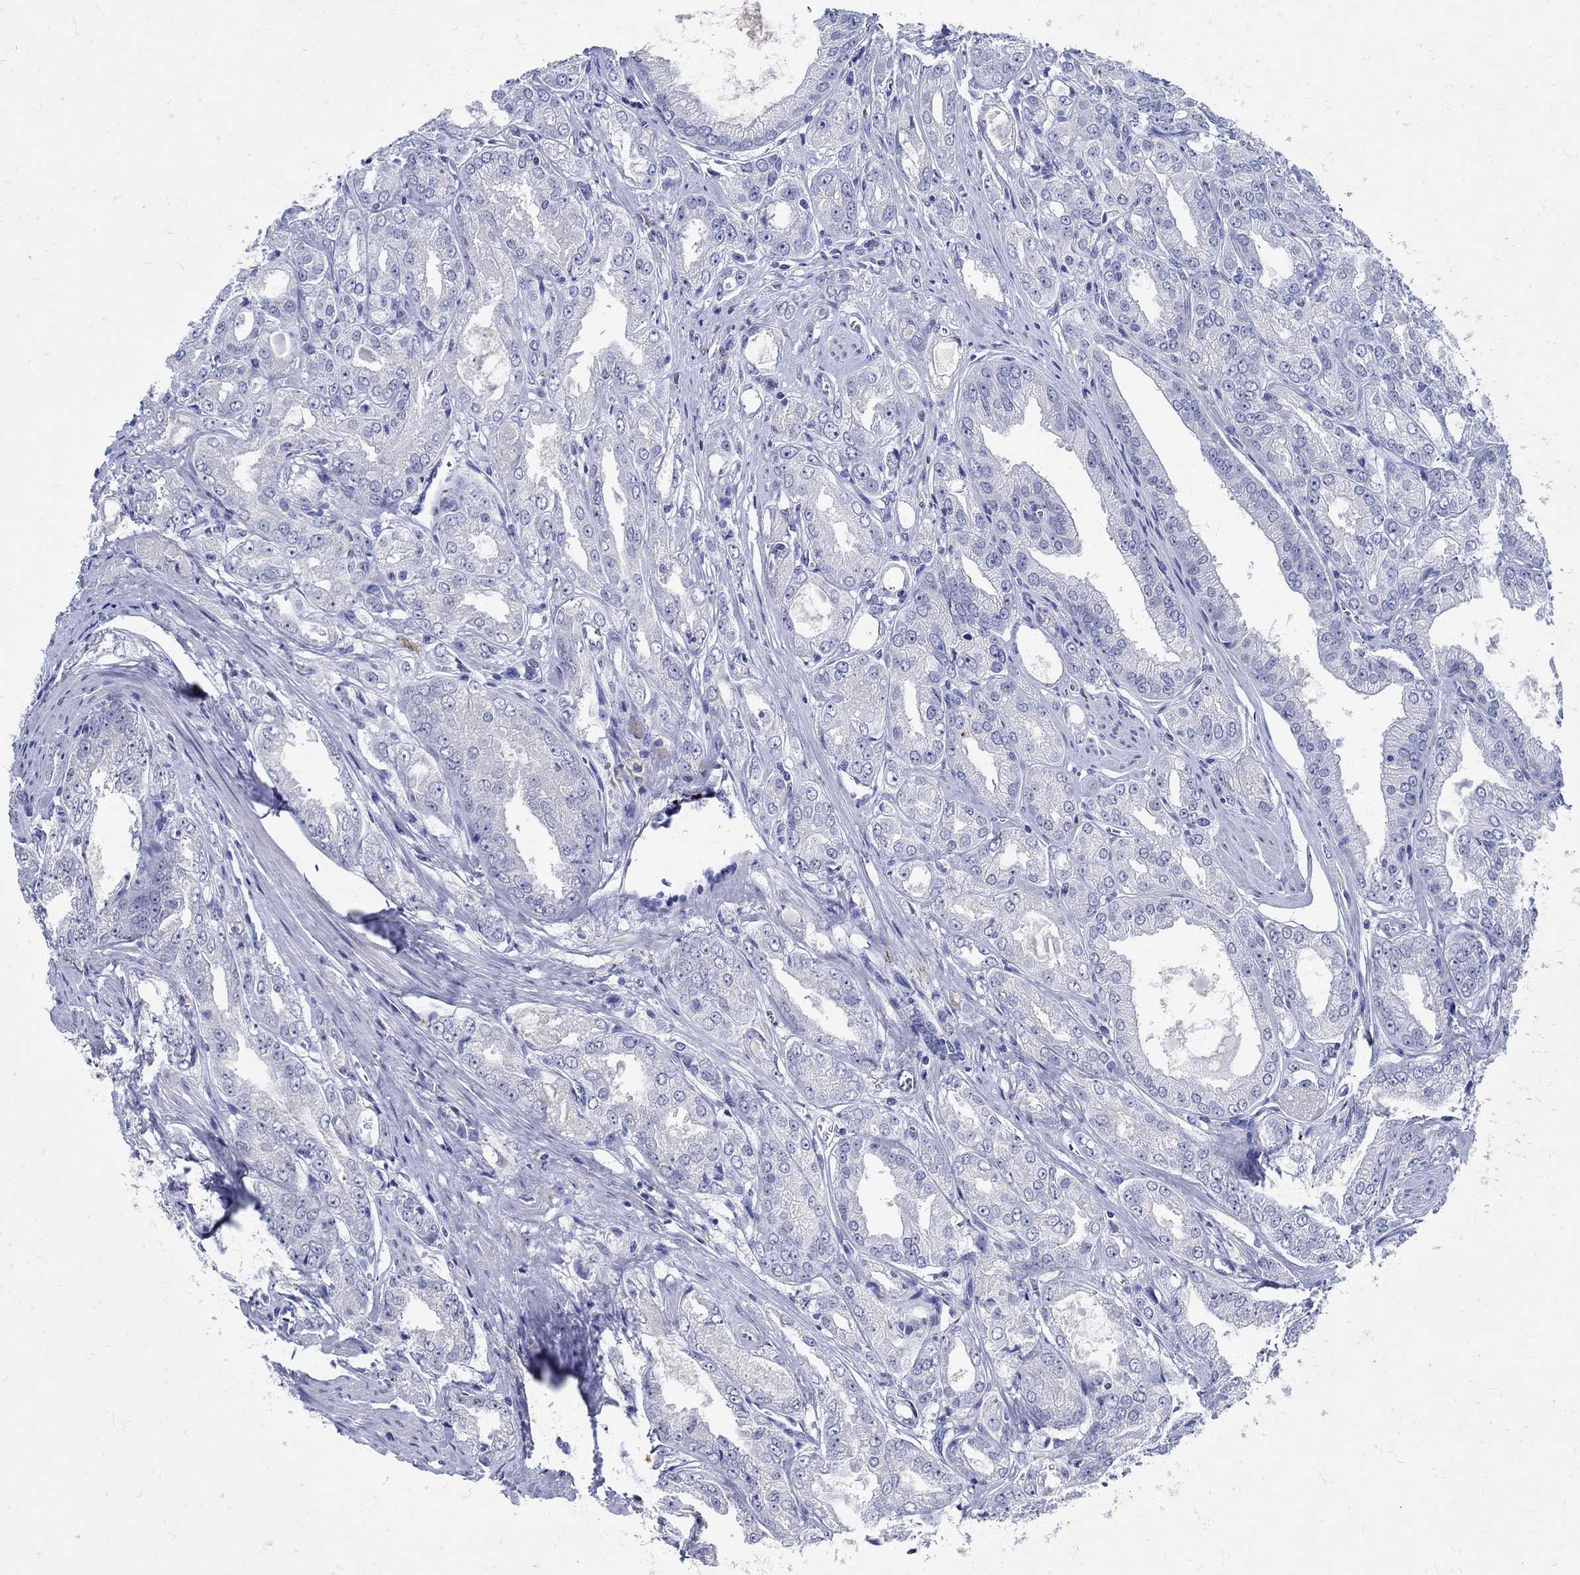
{"staining": {"intensity": "negative", "quantity": "none", "location": "none"}, "tissue": "prostate cancer", "cell_type": "Tumor cells", "image_type": "cancer", "snomed": [{"axis": "morphology", "description": "Adenocarcinoma, NOS"}, {"axis": "morphology", "description": "Adenocarcinoma, High grade"}, {"axis": "topography", "description": "Prostate"}], "caption": "The immunohistochemistry (IHC) micrograph has no significant positivity in tumor cells of high-grade adenocarcinoma (prostate) tissue.", "gene": "NOS1", "patient": {"sex": "male", "age": 70}}